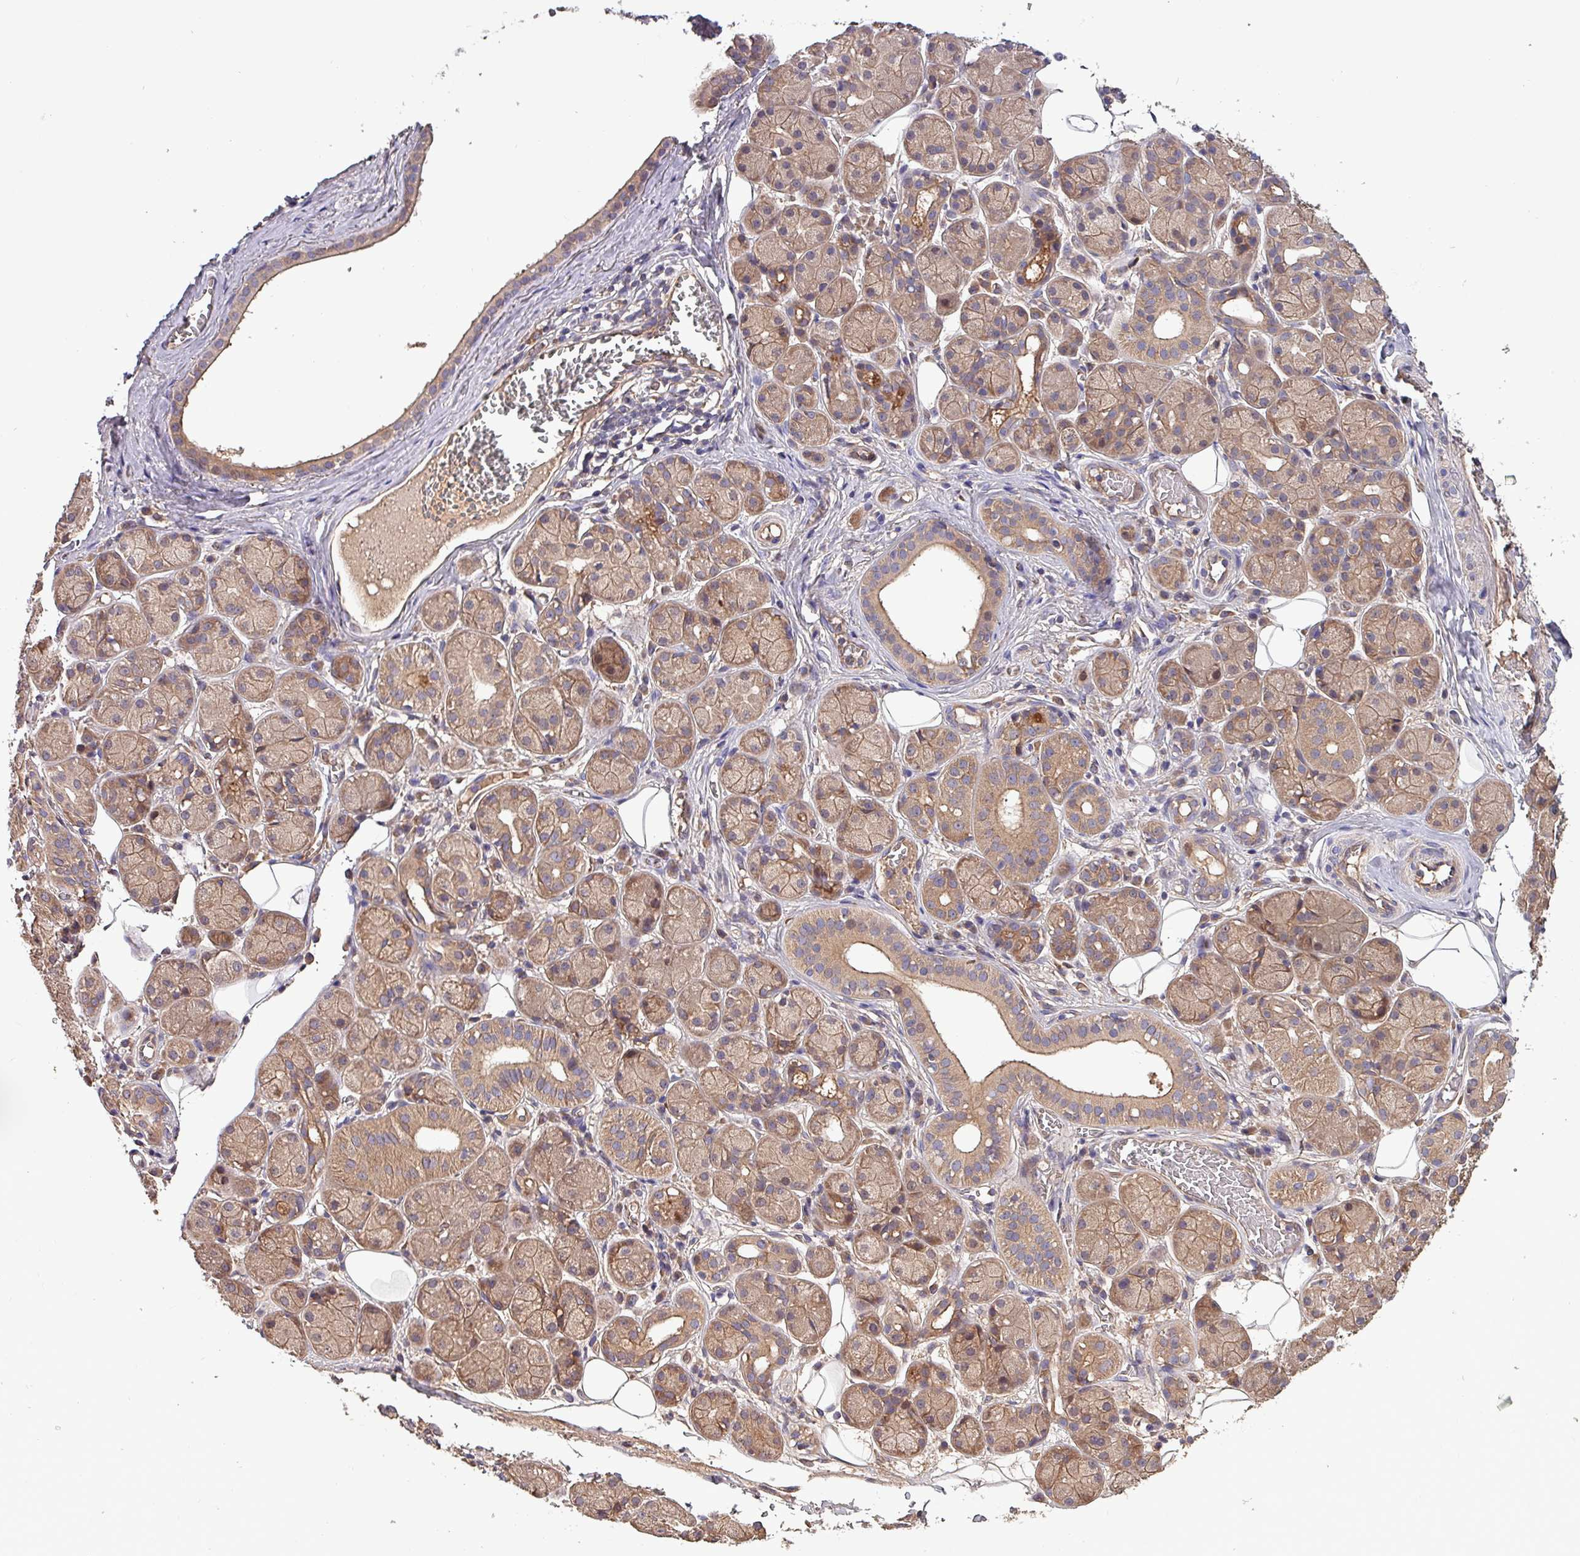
{"staining": {"intensity": "moderate", "quantity": ">75%", "location": "cytoplasmic/membranous,nuclear"}, "tissue": "salivary gland", "cell_type": "Glandular cells", "image_type": "normal", "snomed": [{"axis": "morphology", "description": "Squamous cell carcinoma, NOS"}, {"axis": "topography", "description": "Skin"}, {"axis": "topography", "description": "Head-Neck"}], "caption": "There is medium levels of moderate cytoplasmic/membranous,nuclear expression in glandular cells of normal salivary gland, as demonstrated by immunohistochemical staining (brown color).", "gene": "PAFAH1B2", "patient": {"sex": "male", "age": 80}}